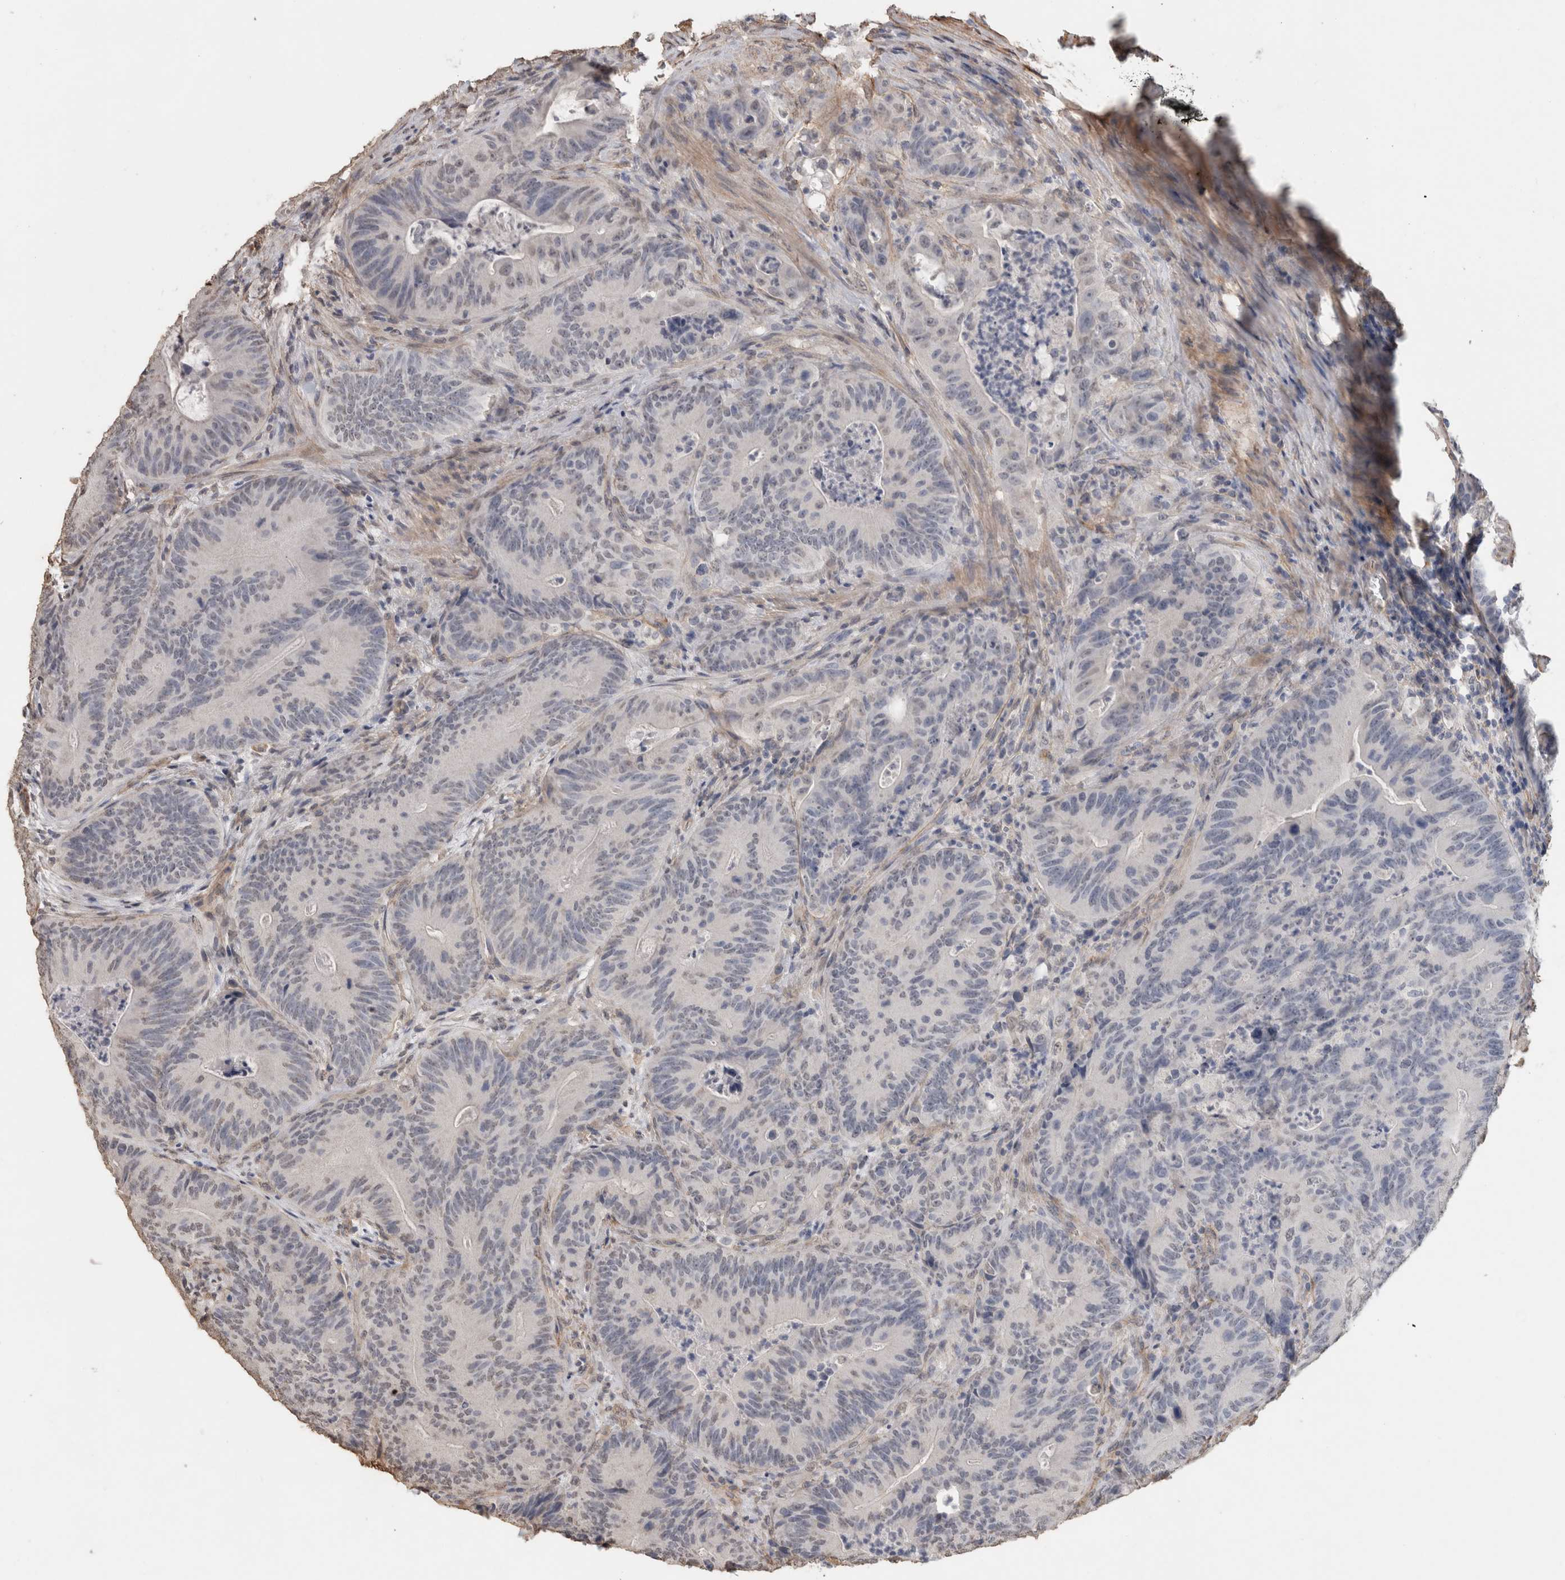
{"staining": {"intensity": "negative", "quantity": "none", "location": "none"}, "tissue": "colorectal cancer", "cell_type": "Tumor cells", "image_type": "cancer", "snomed": [{"axis": "morphology", "description": "Normal tissue, NOS"}, {"axis": "topography", "description": "Colon"}], "caption": "The IHC image has no significant staining in tumor cells of colorectal cancer tissue.", "gene": "RECK", "patient": {"sex": "female", "age": 82}}